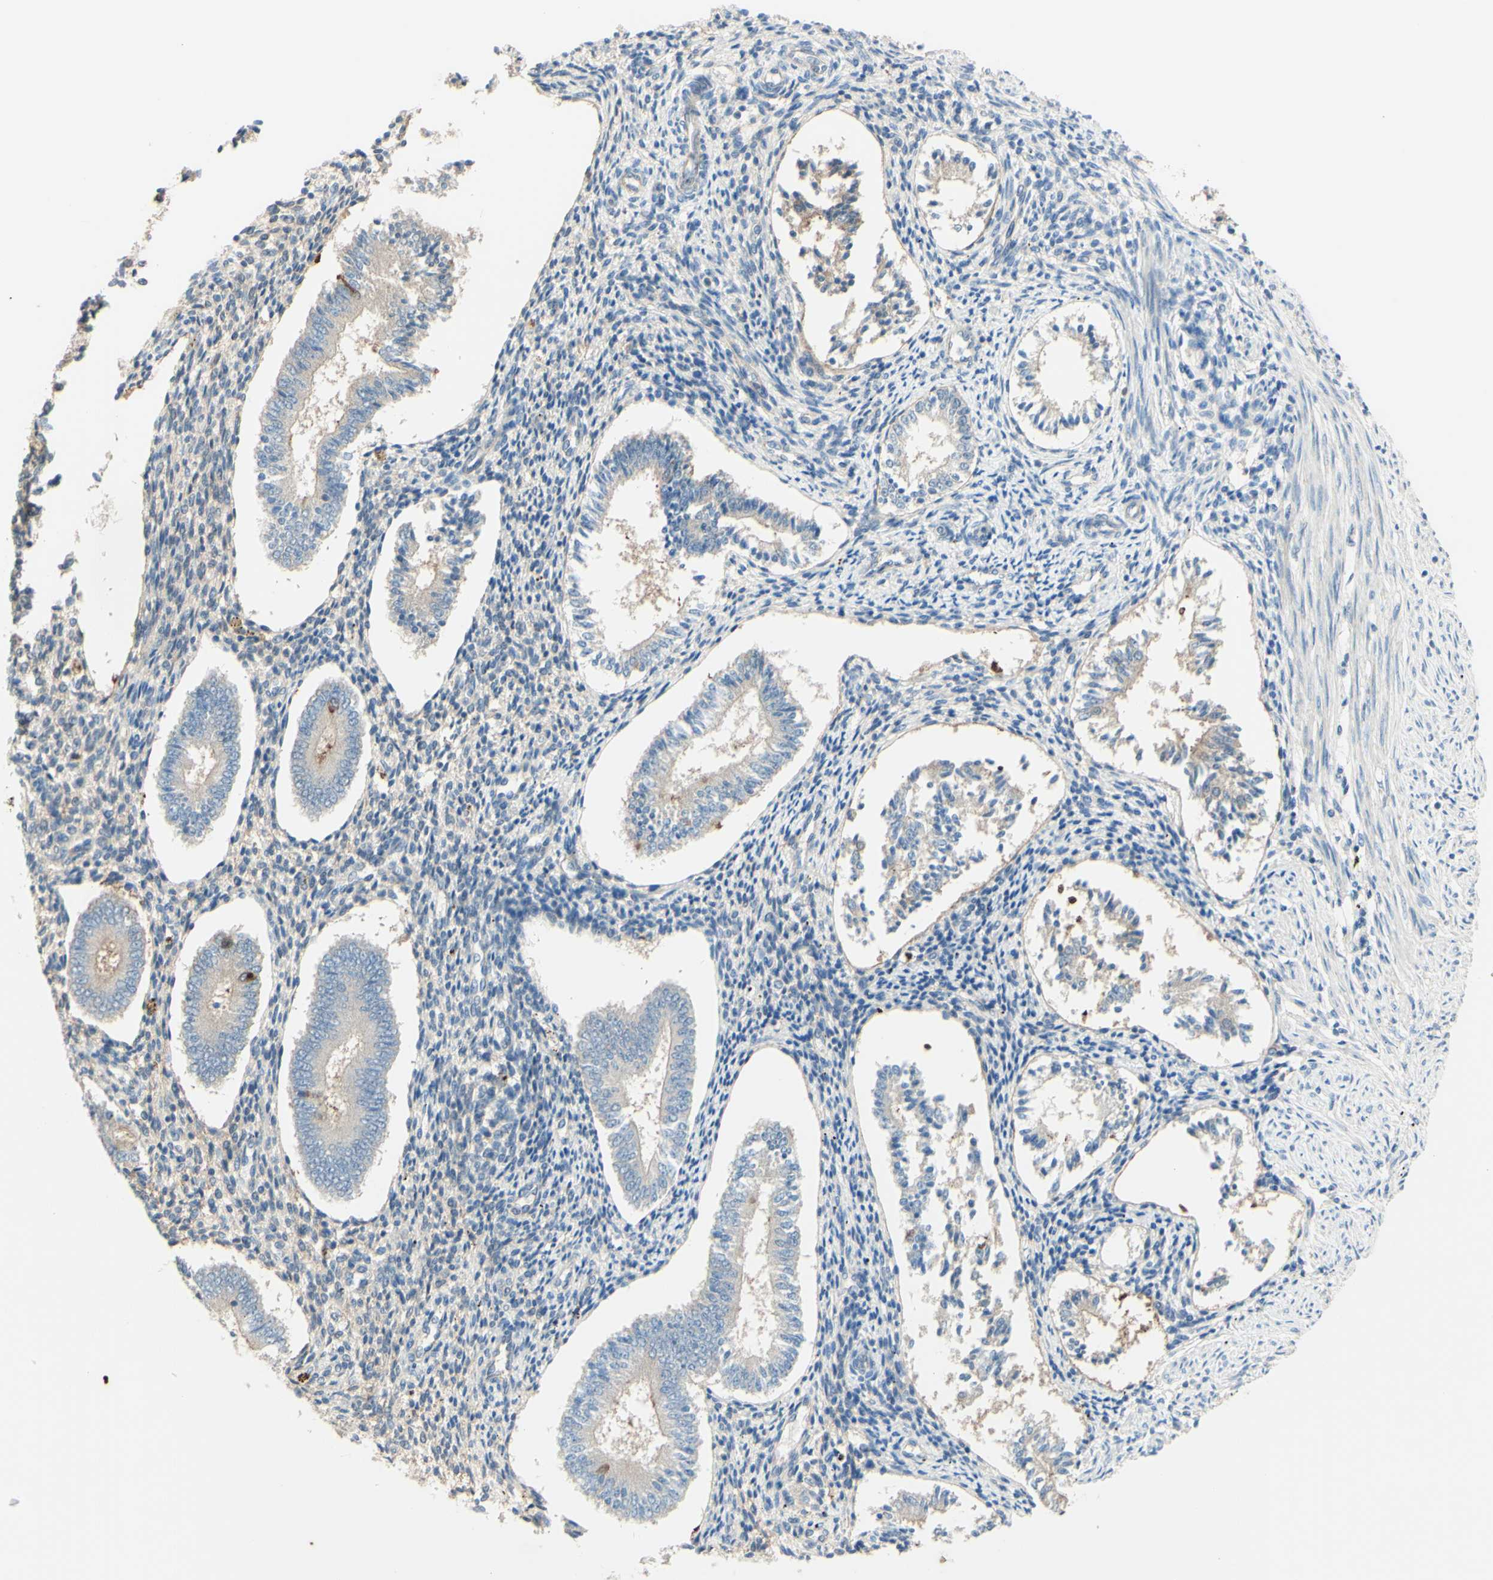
{"staining": {"intensity": "negative", "quantity": "none", "location": "none"}, "tissue": "endometrium", "cell_type": "Cells in endometrial stroma", "image_type": "normal", "snomed": [{"axis": "morphology", "description": "Normal tissue, NOS"}, {"axis": "topography", "description": "Endometrium"}], "caption": "Immunohistochemistry of benign human endometrium demonstrates no expression in cells in endometrial stroma. Nuclei are stained in blue.", "gene": "MTM1", "patient": {"sex": "female", "age": 42}}